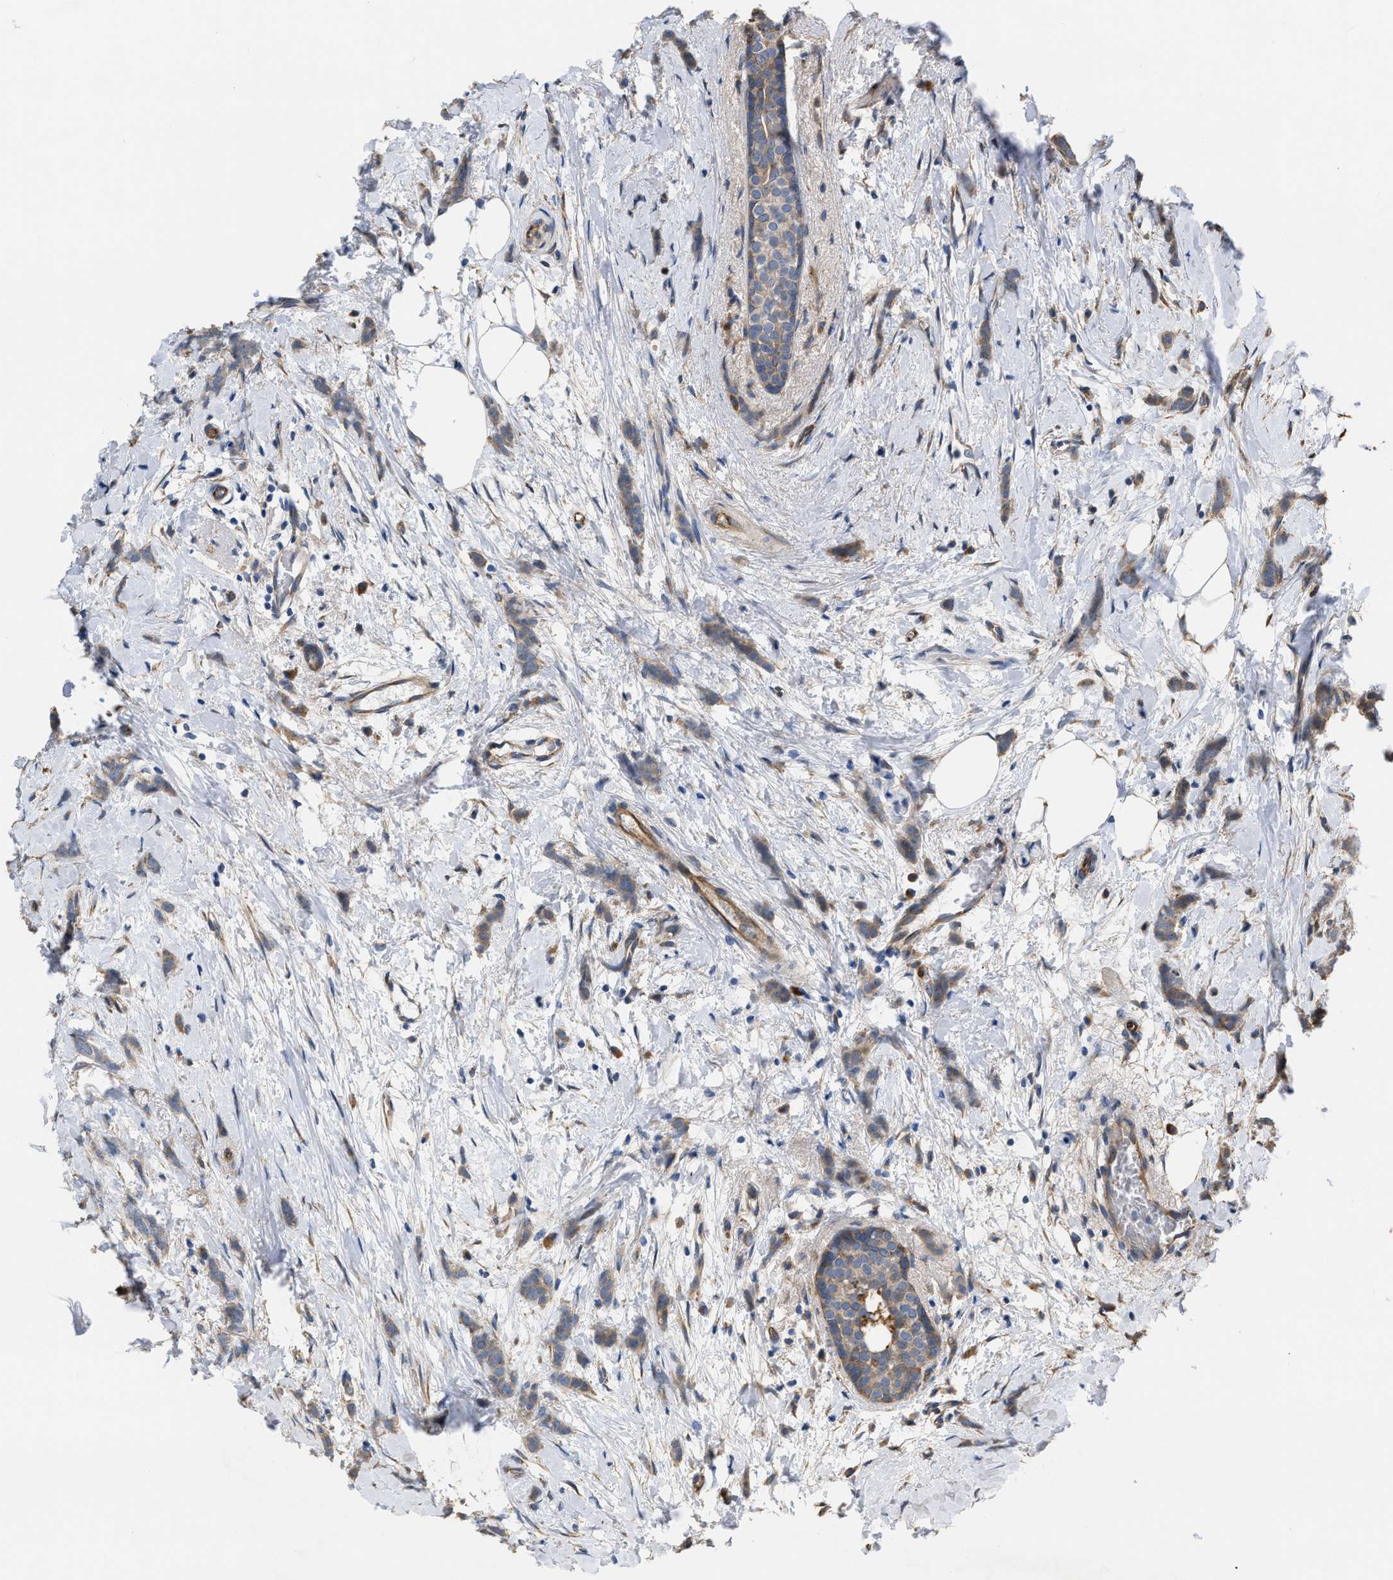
{"staining": {"intensity": "weak", "quantity": ">75%", "location": "cytoplasmic/membranous"}, "tissue": "breast cancer", "cell_type": "Tumor cells", "image_type": "cancer", "snomed": [{"axis": "morphology", "description": "Lobular carcinoma, in situ"}, {"axis": "morphology", "description": "Lobular carcinoma"}, {"axis": "topography", "description": "Breast"}], "caption": "Breast cancer (lobular carcinoma in situ) was stained to show a protein in brown. There is low levels of weak cytoplasmic/membranous positivity in approximately >75% of tumor cells. (Stains: DAB in brown, nuclei in blue, Microscopy: brightfield microscopy at high magnification).", "gene": "SLC4A11", "patient": {"sex": "female", "age": 41}}